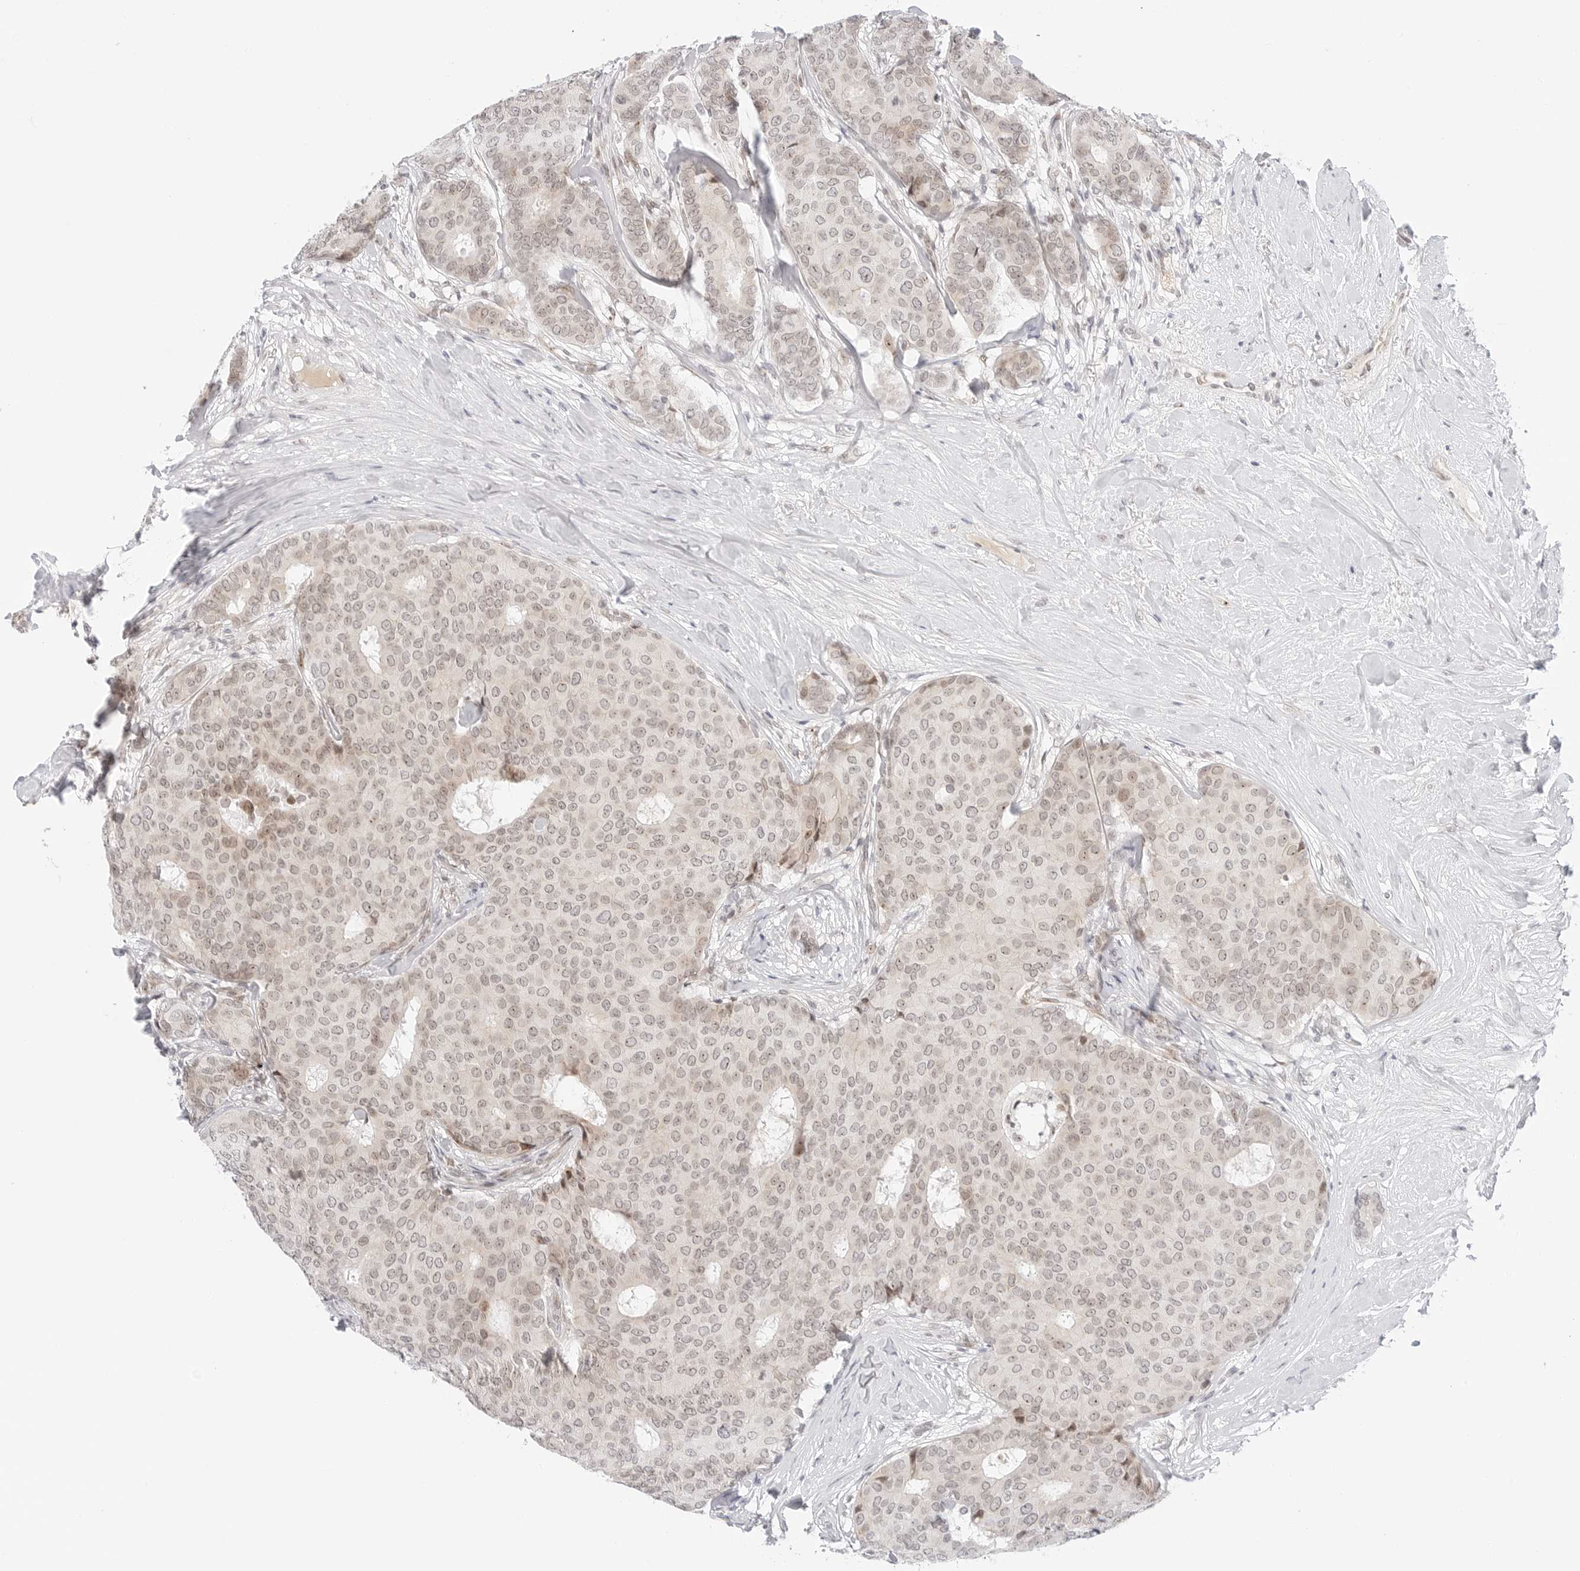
{"staining": {"intensity": "weak", "quantity": ">75%", "location": "nuclear"}, "tissue": "breast cancer", "cell_type": "Tumor cells", "image_type": "cancer", "snomed": [{"axis": "morphology", "description": "Duct carcinoma"}, {"axis": "topography", "description": "Breast"}], "caption": "Weak nuclear expression for a protein is identified in approximately >75% of tumor cells of breast cancer (infiltrating ductal carcinoma) using immunohistochemistry (IHC).", "gene": "HIPK3", "patient": {"sex": "female", "age": 75}}